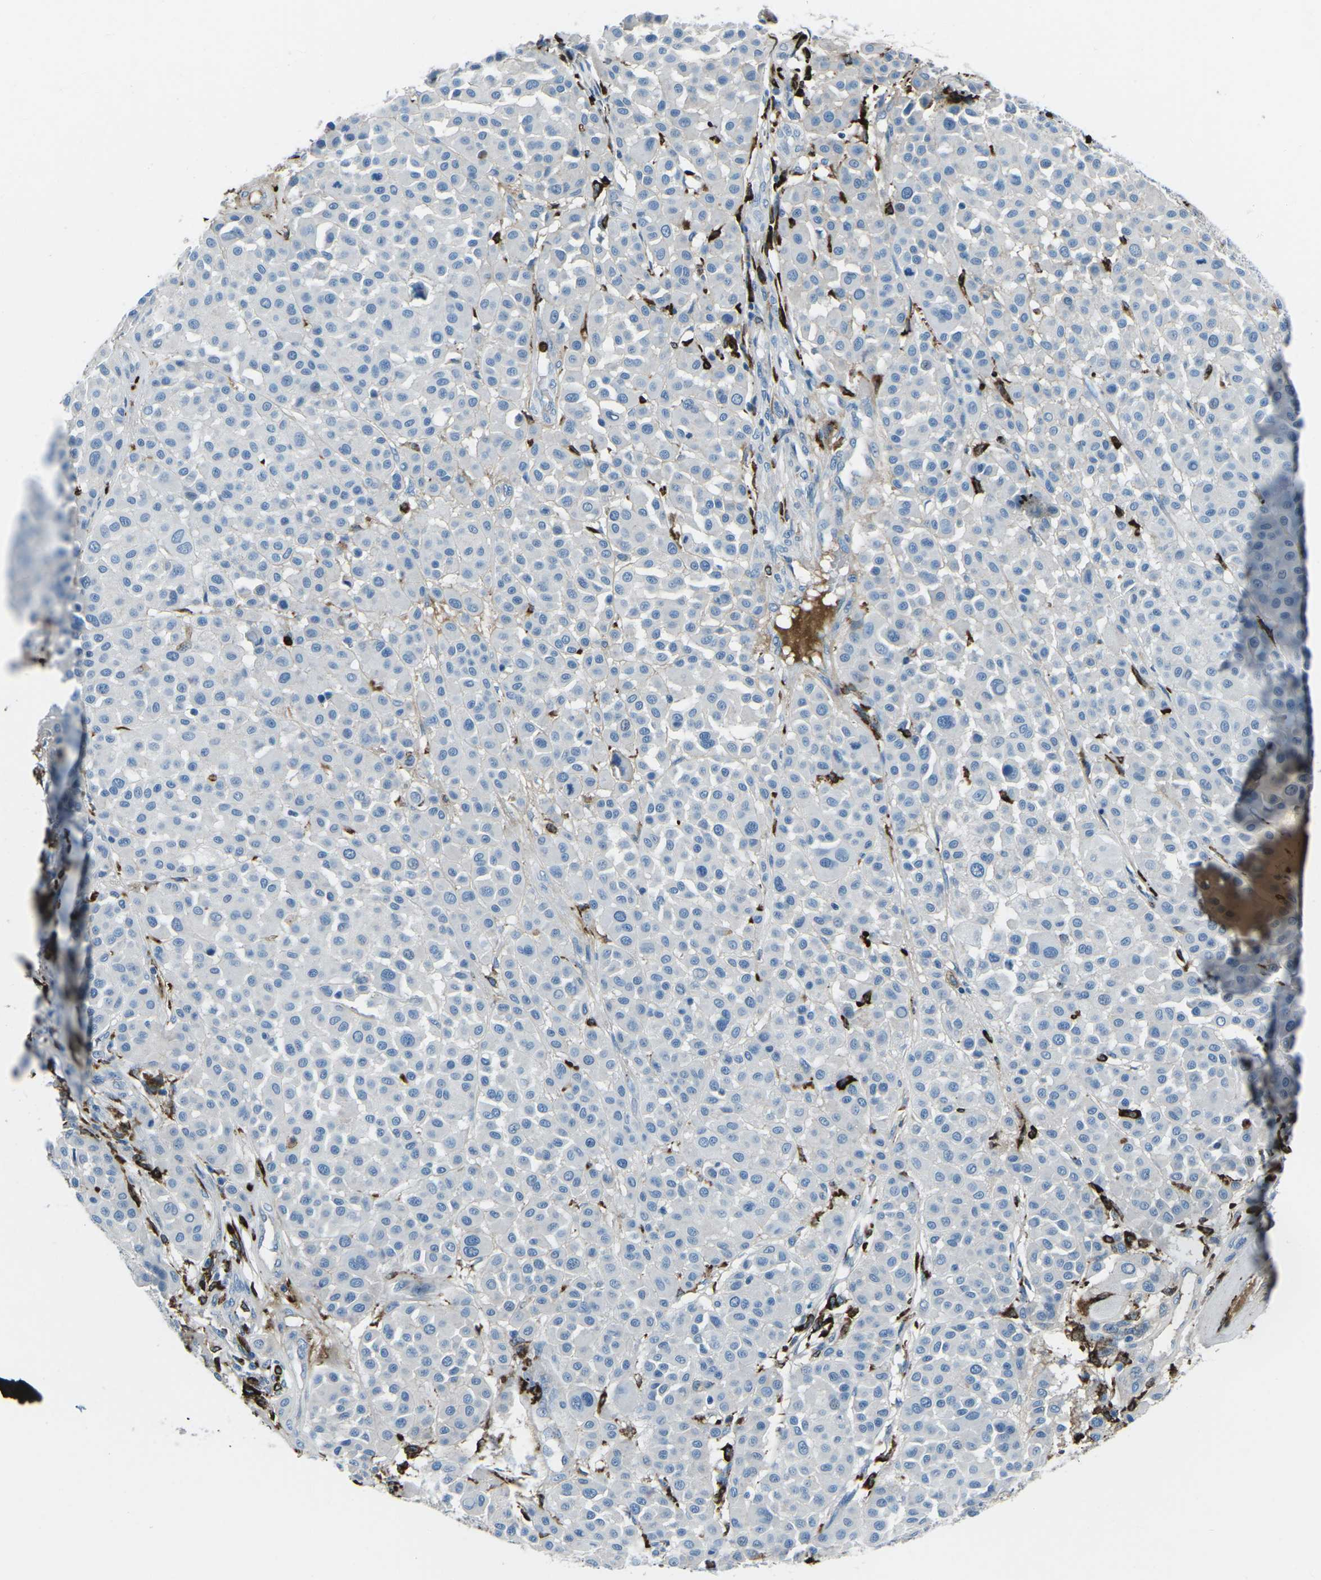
{"staining": {"intensity": "negative", "quantity": "none", "location": "none"}, "tissue": "melanoma", "cell_type": "Tumor cells", "image_type": "cancer", "snomed": [{"axis": "morphology", "description": "Malignant melanoma, Metastatic site"}, {"axis": "topography", "description": "Soft tissue"}], "caption": "Tumor cells are negative for brown protein staining in malignant melanoma (metastatic site). The staining is performed using DAB brown chromogen with nuclei counter-stained in using hematoxylin.", "gene": "FCN1", "patient": {"sex": "male", "age": 41}}